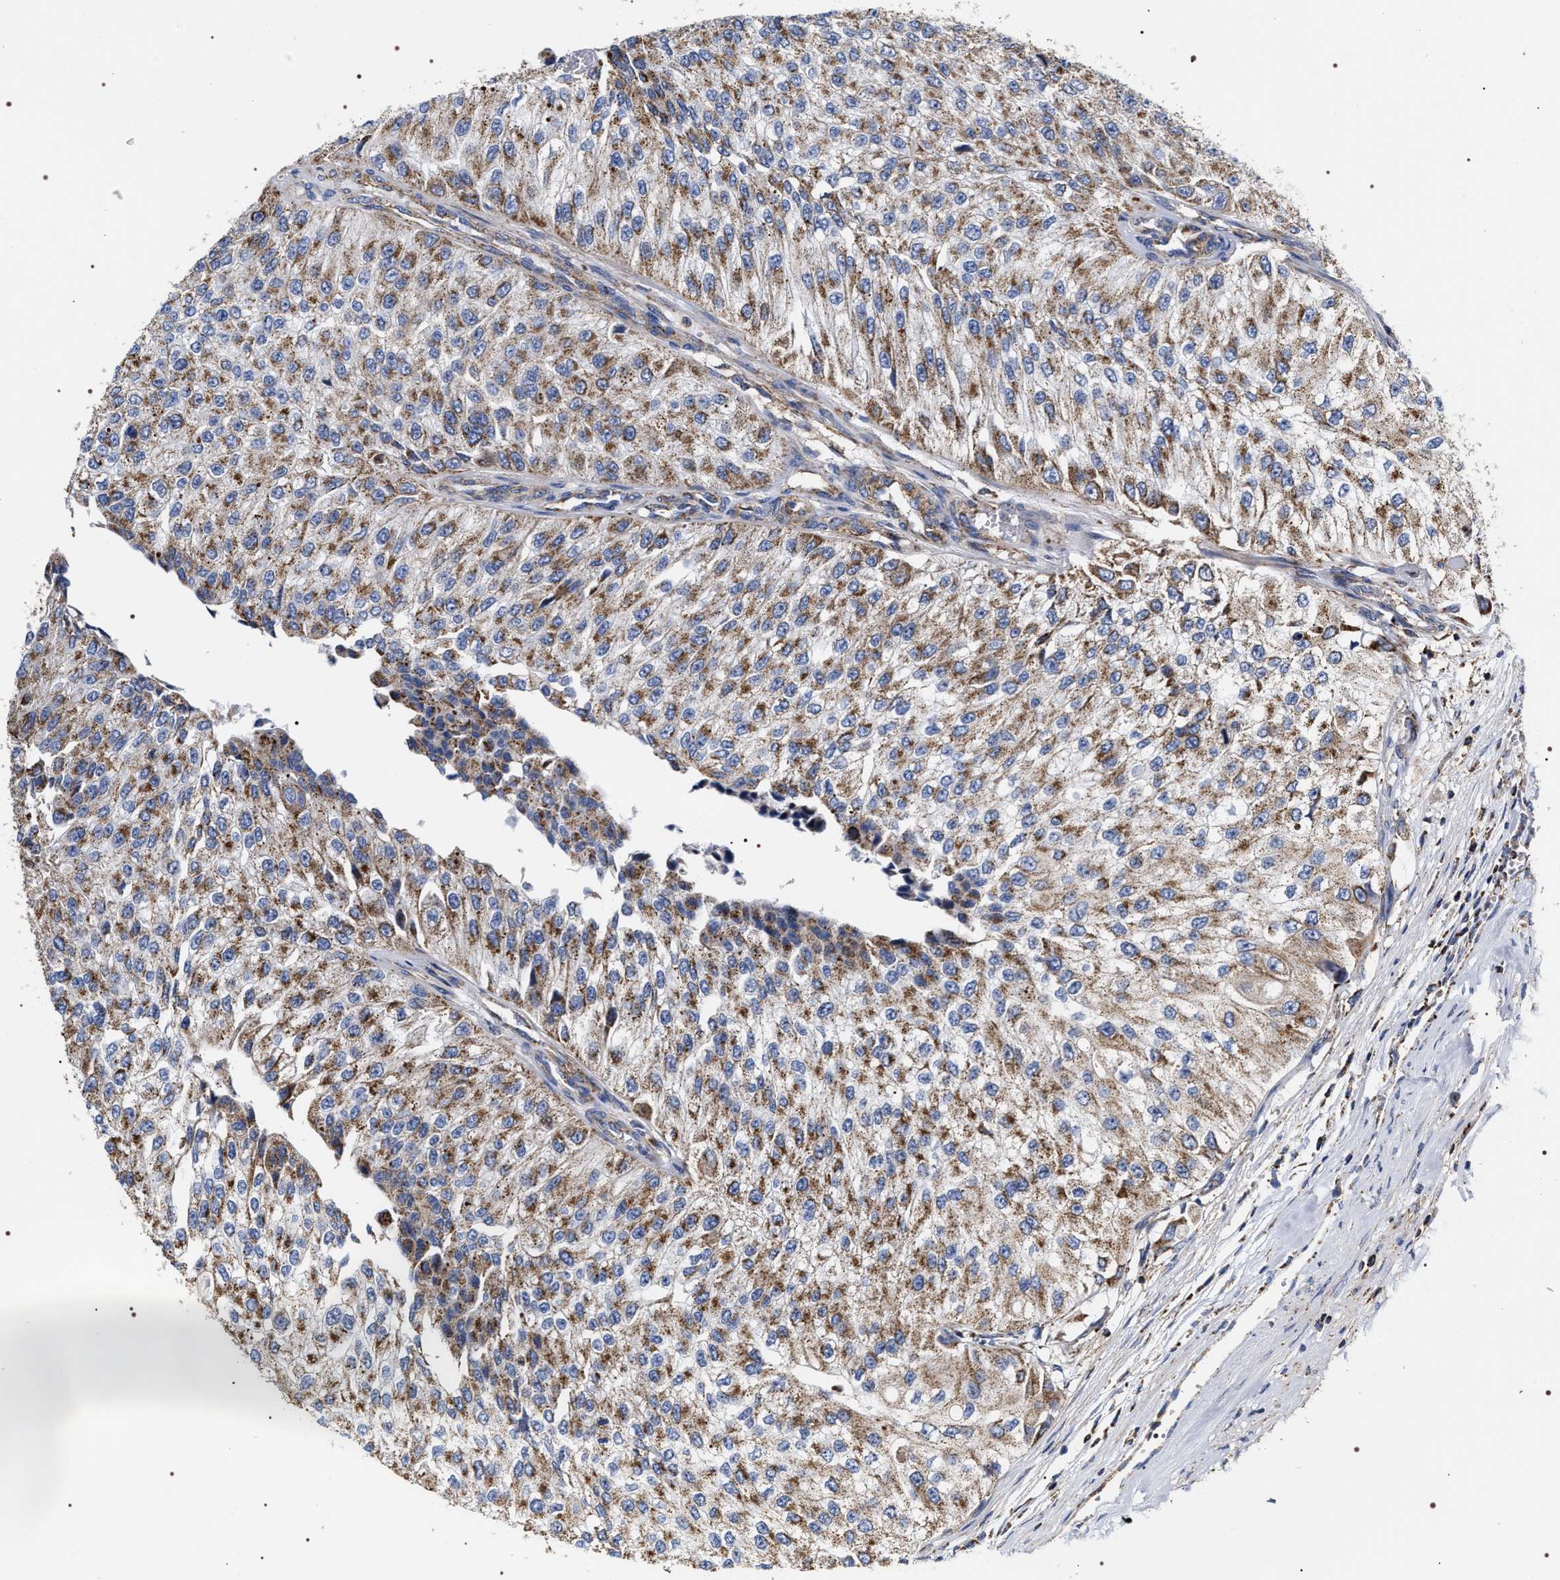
{"staining": {"intensity": "moderate", "quantity": ">75%", "location": "cytoplasmic/membranous"}, "tissue": "urothelial cancer", "cell_type": "Tumor cells", "image_type": "cancer", "snomed": [{"axis": "morphology", "description": "Urothelial carcinoma, High grade"}, {"axis": "topography", "description": "Kidney"}, {"axis": "topography", "description": "Urinary bladder"}], "caption": "This is a photomicrograph of immunohistochemistry (IHC) staining of urothelial cancer, which shows moderate staining in the cytoplasmic/membranous of tumor cells.", "gene": "COG5", "patient": {"sex": "male", "age": 77}}